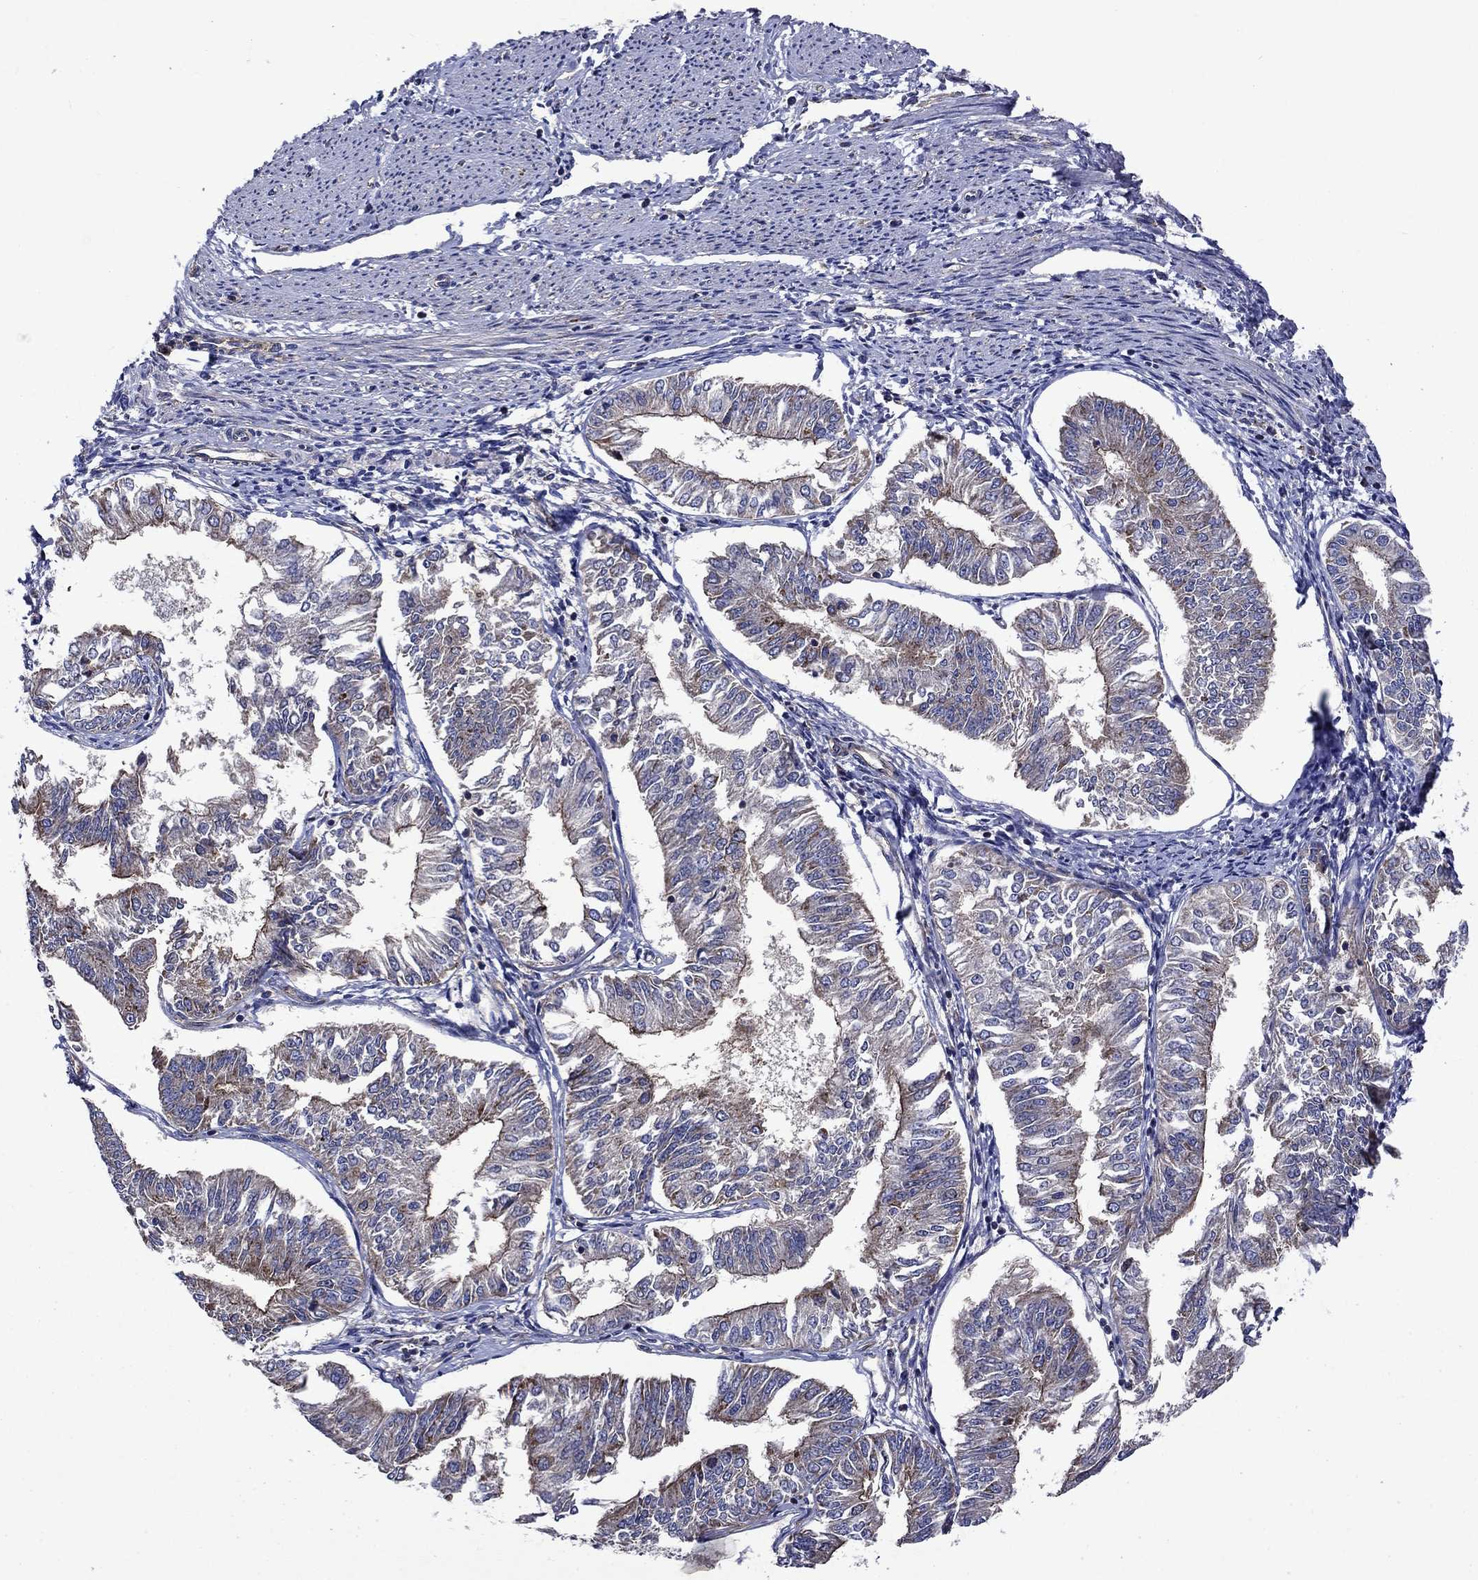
{"staining": {"intensity": "moderate", "quantity": "<25%", "location": "cytoplasmic/membranous"}, "tissue": "endometrial cancer", "cell_type": "Tumor cells", "image_type": "cancer", "snomed": [{"axis": "morphology", "description": "Adenocarcinoma, NOS"}, {"axis": "topography", "description": "Endometrium"}], "caption": "IHC micrograph of neoplastic tissue: human endometrial adenocarcinoma stained using immunohistochemistry demonstrates low levels of moderate protein expression localized specifically in the cytoplasmic/membranous of tumor cells, appearing as a cytoplasmic/membranous brown color.", "gene": "KIF22", "patient": {"sex": "female", "age": 58}}